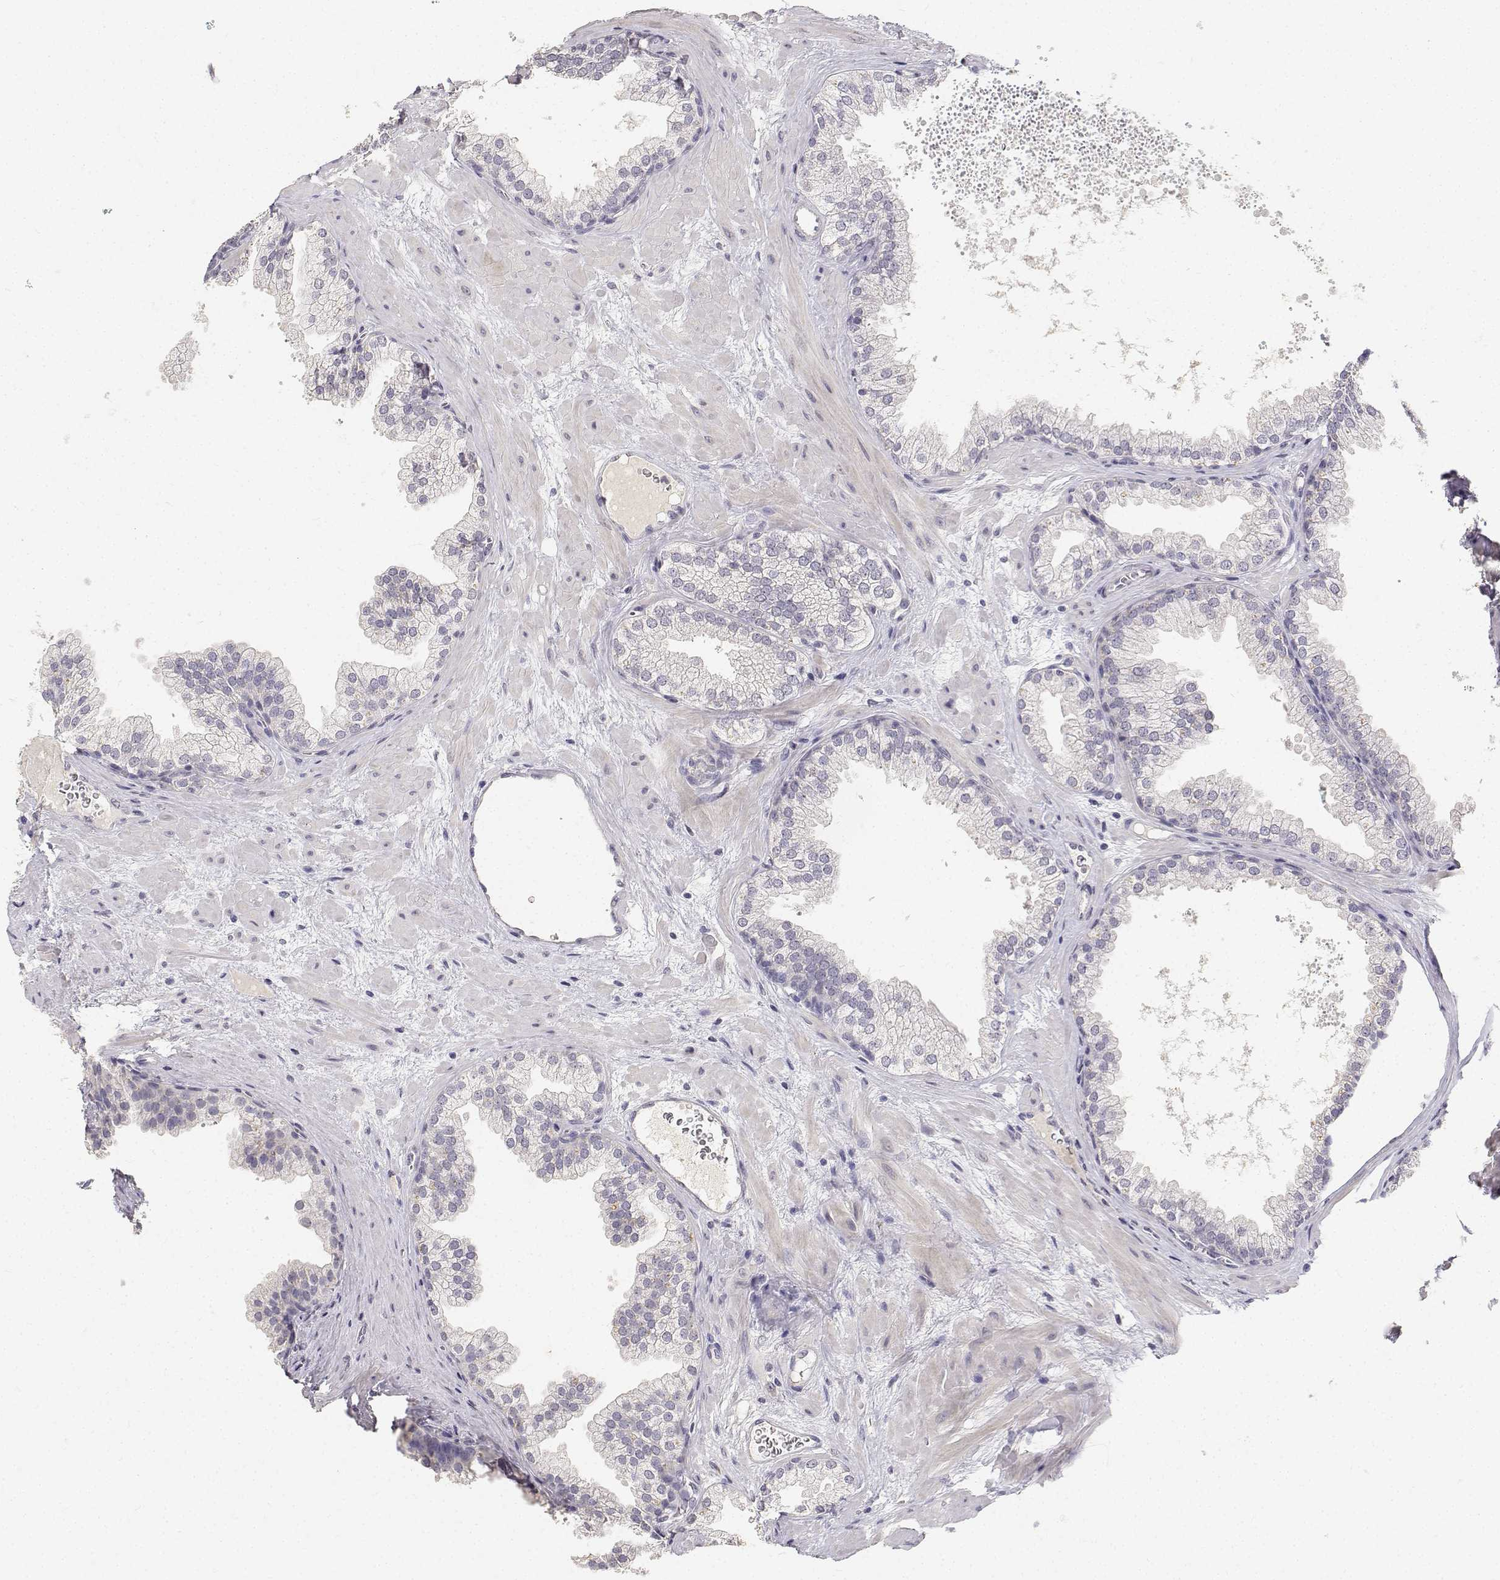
{"staining": {"intensity": "negative", "quantity": "none", "location": "none"}, "tissue": "prostate", "cell_type": "Glandular cells", "image_type": "normal", "snomed": [{"axis": "morphology", "description": "Normal tissue, NOS"}, {"axis": "topography", "description": "Prostate"}], "caption": "High power microscopy histopathology image of an immunohistochemistry (IHC) histopathology image of benign prostate, revealing no significant expression in glandular cells.", "gene": "PAEP", "patient": {"sex": "male", "age": 37}}